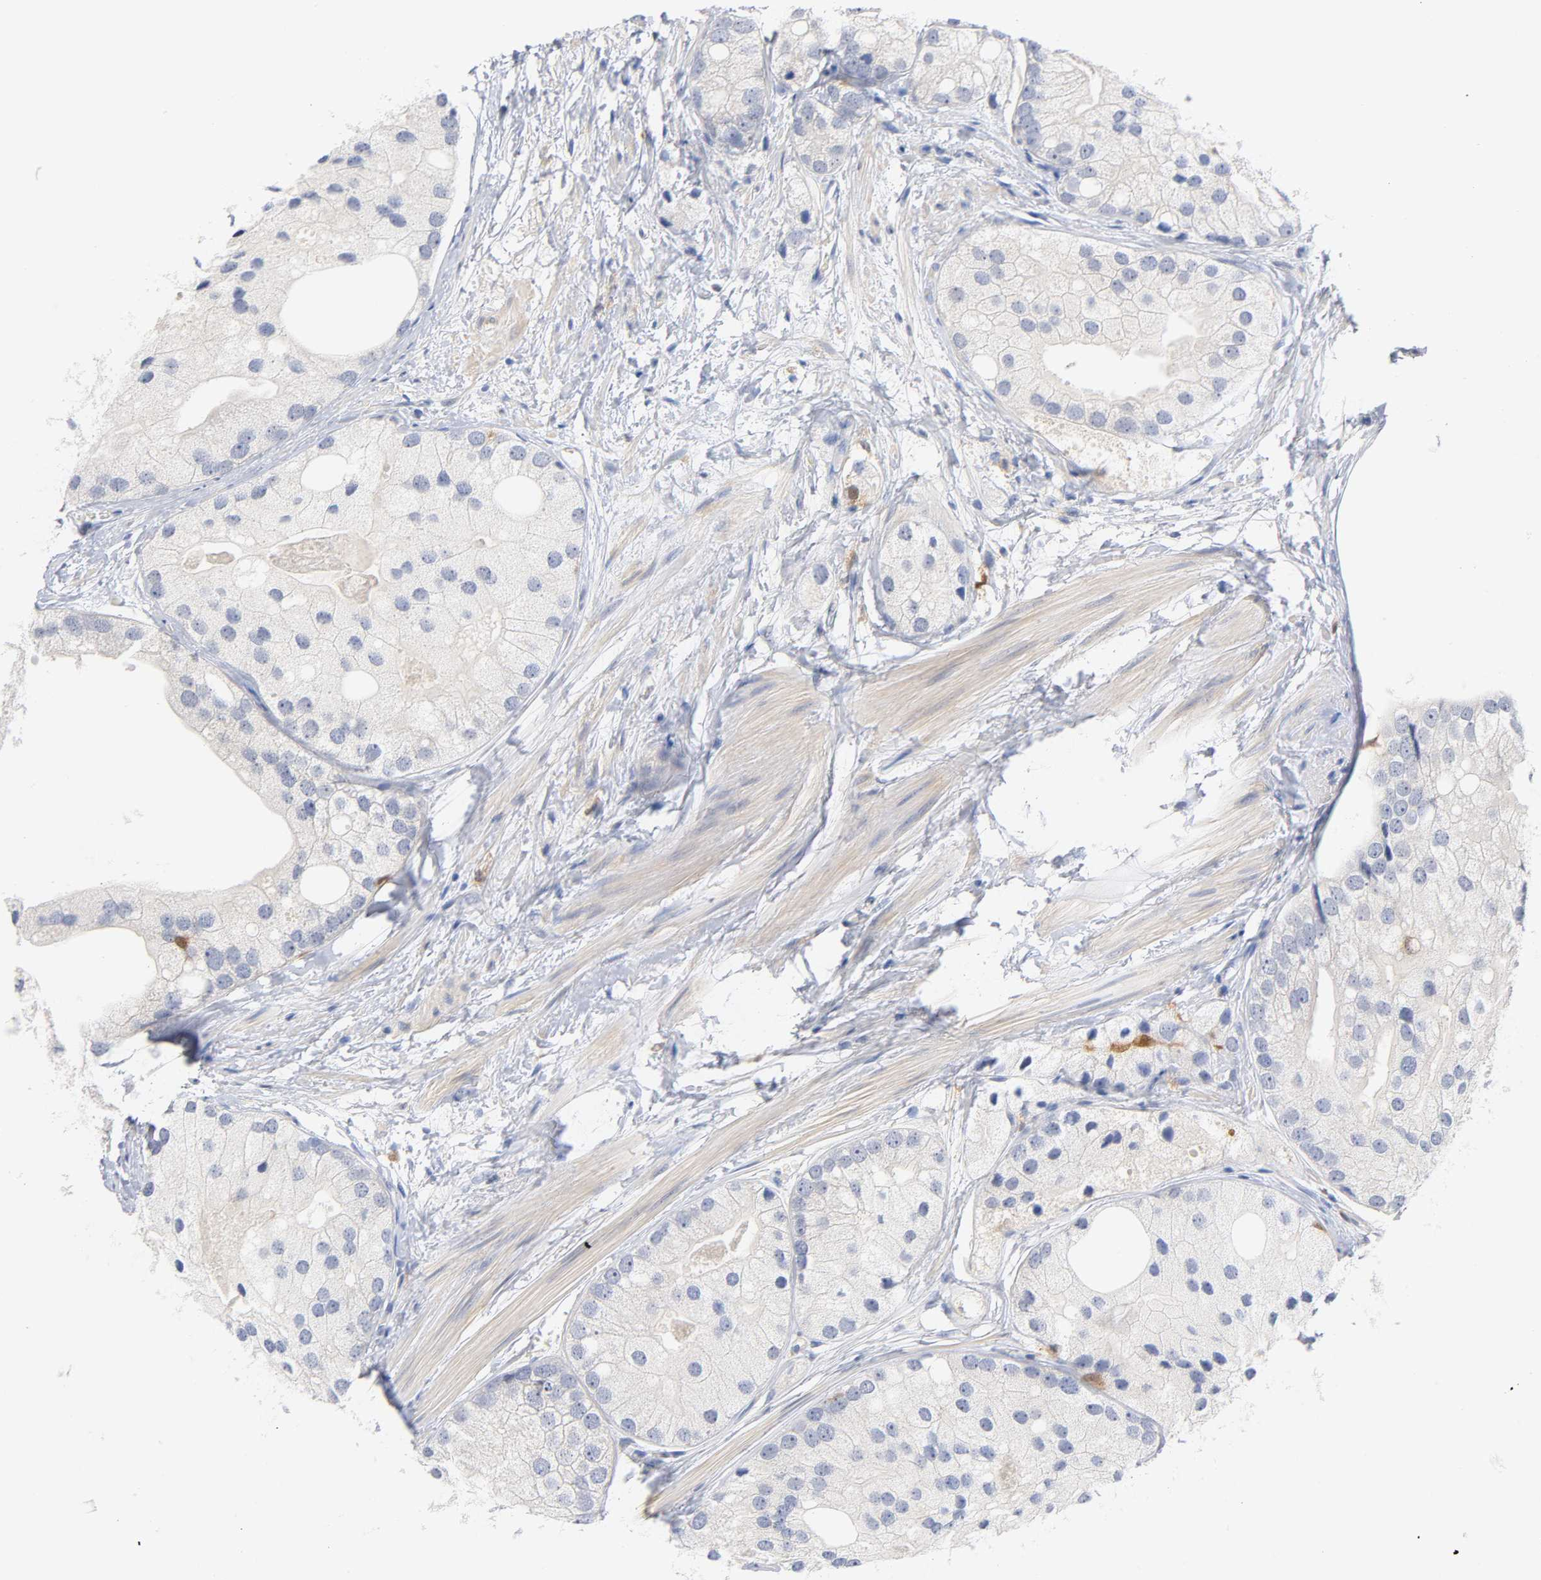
{"staining": {"intensity": "negative", "quantity": "none", "location": "none"}, "tissue": "prostate cancer", "cell_type": "Tumor cells", "image_type": "cancer", "snomed": [{"axis": "morphology", "description": "Adenocarcinoma, Low grade"}, {"axis": "topography", "description": "Prostate"}], "caption": "Immunohistochemistry (IHC) of human prostate cancer (low-grade adenocarcinoma) demonstrates no positivity in tumor cells.", "gene": "IL18", "patient": {"sex": "male", "age": 69}}